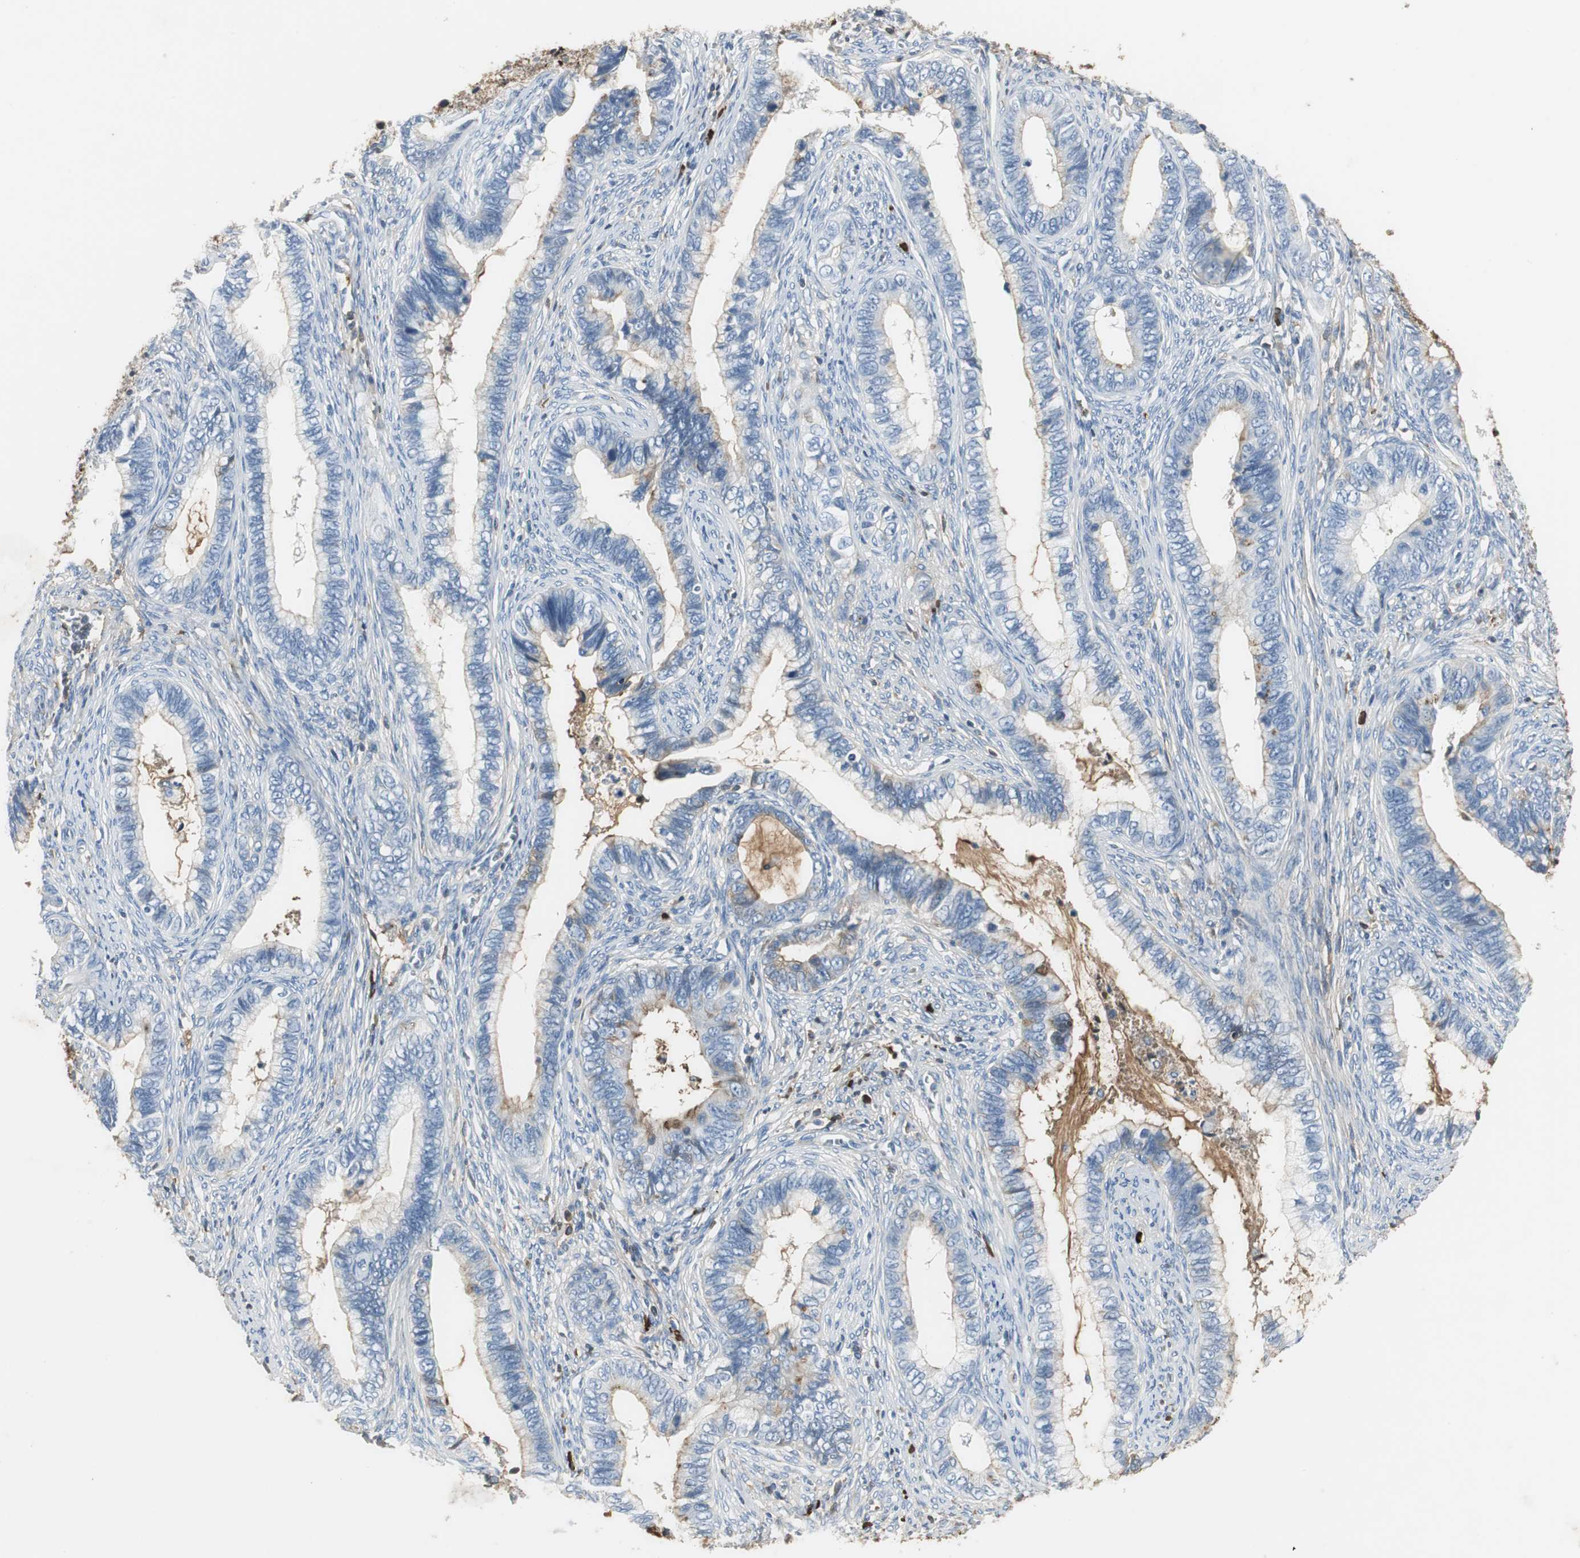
{"staining": {"intensity": "weak", "quantity": "<25%", "location": "cytoplasmic/membranous"}, "tissue": "cervical cancer", "cell_type": "Tumor cells", "image_type": "cancer", "snomed": [{"axis": "morphology", "description": "Adenocarcinoma, NOS"}, {"axis": "topography", "description": "Cervix"}], "caption": "This is an immunohistochemistry (IHC) image of cervical cancer. There is no staining in tumor cells.", "gene": "IGHA1", "patient": {"sex": "female", "age": 44}}